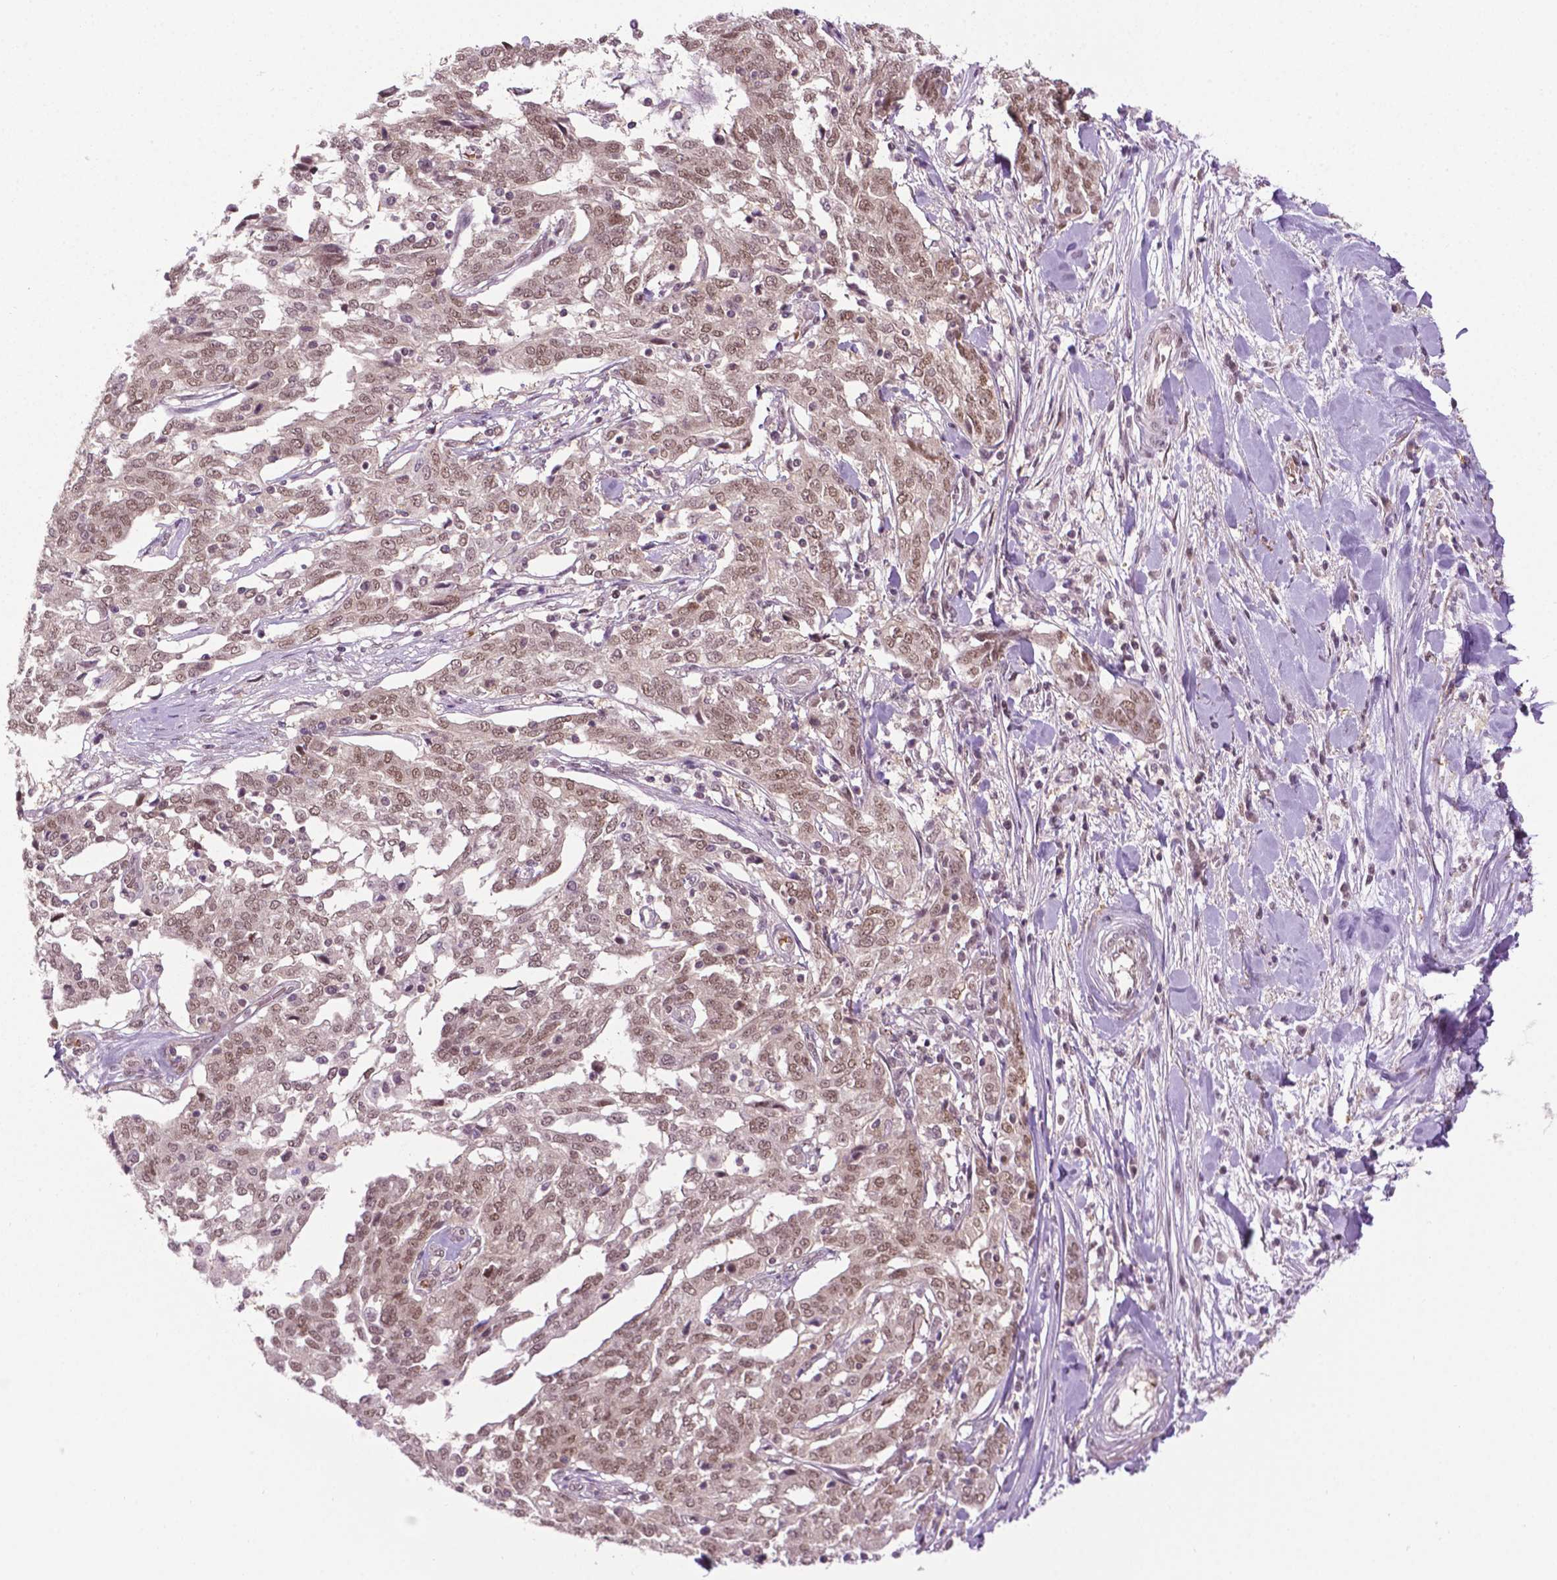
{"staining": {"intensity": "weak", "quantity": ">75%", "location": "nuclear"}, "tissue": "ovarian cancer", "cell_type": "Tumor cells", "image_type": "cancer", "snomed": [{"axis": "morphology", "description": "Cystadenocarcinoma, serous, NOS"}, {"axis": "topography", "description": "Ovary"}], "caption": "Immunohistochemistry (IHC) (DAB) staining of human serous cystadenocarcinoma (ovarian) shows weak nuclear protein expression in approximately >75% of tumor cells. Using DAB (3,3'-diaminobenzidine) (brown) and hematoxylin (blue) stains, captured at high magnification using brightfield microscopy.", "gene": "UBQLN4", "patient": {"sex": "female", "age": 67}}